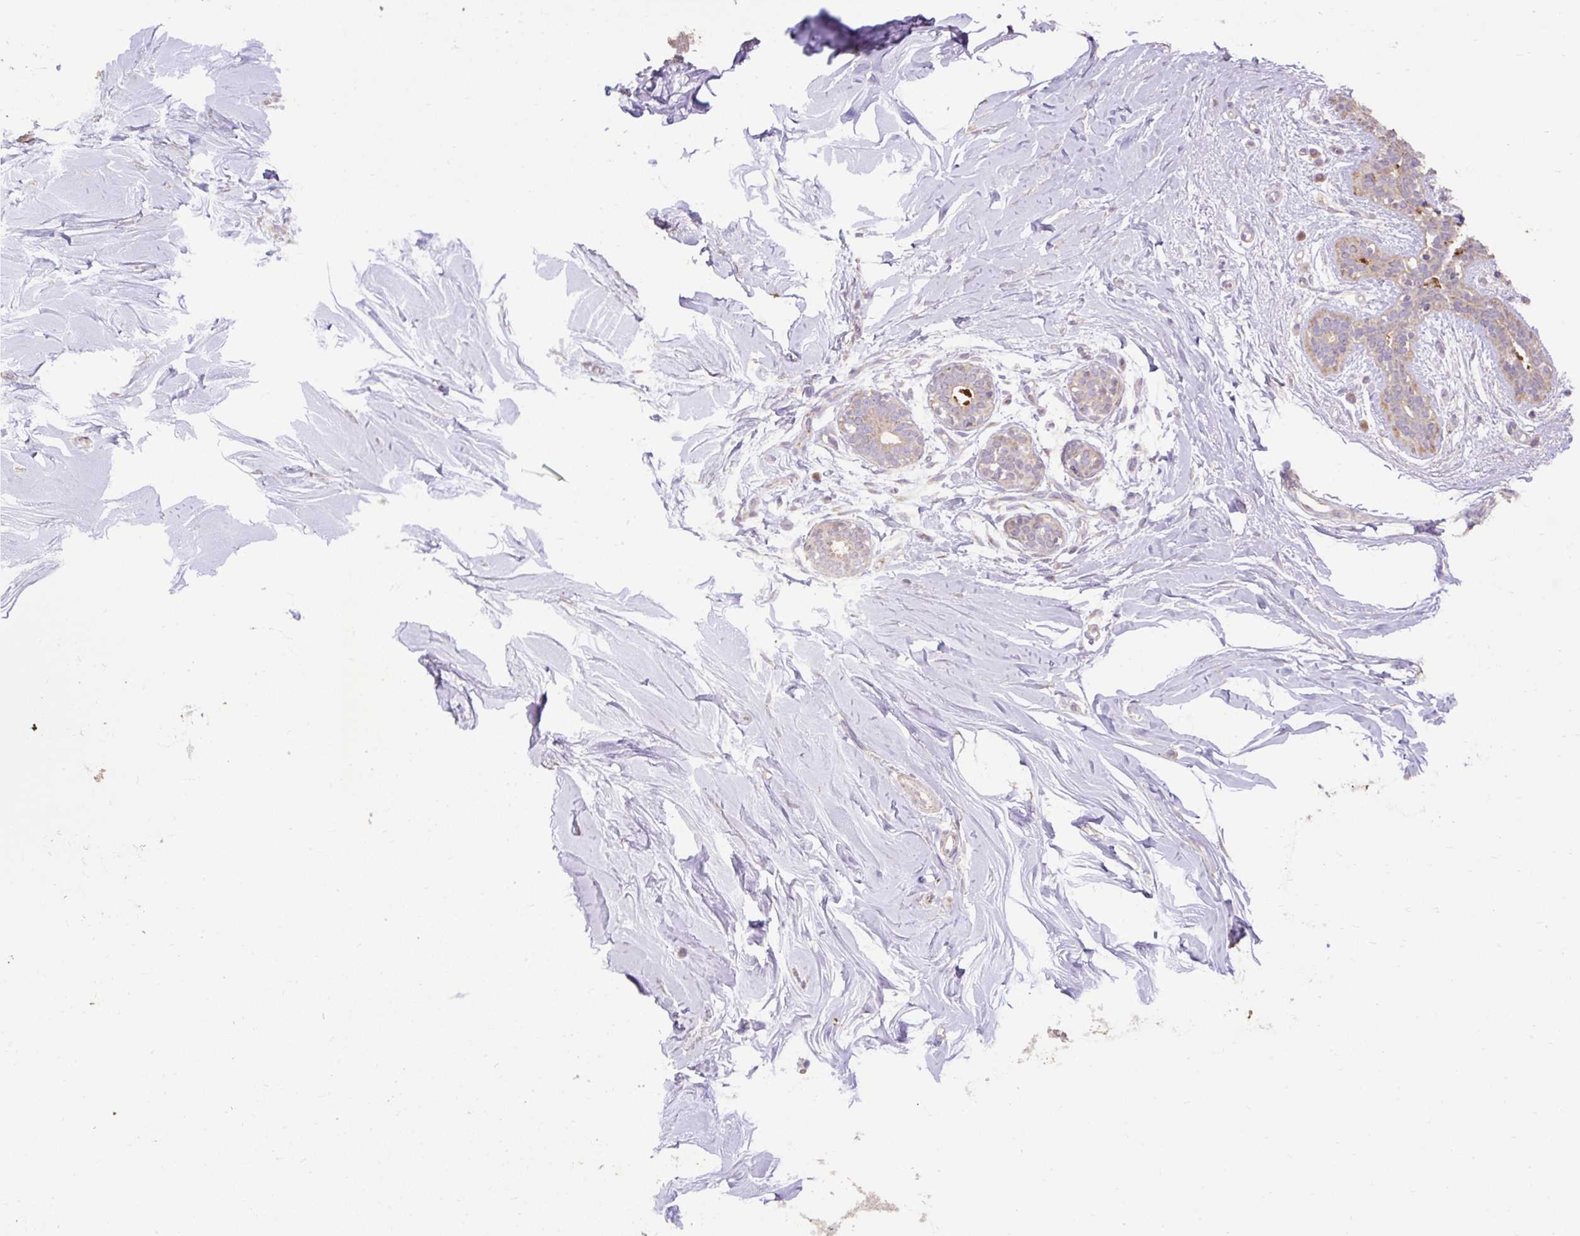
{"staining": {"intensity": "negative", "quantity": "none", "location": "none"}, "tissue": "breast", "cell_type": "Adipocytes", "image_type": "normal", "snomed": [{"axis": "morphology", "description": "Normal tissue, NOS"}, {"axis": "topography", "description": "Breast"}], "caption": "There is no significant positivity in adipocytes of breast. (DAB immunohistochemistry visualized using brightfield microscopy, high magnification).", "gene": "ABR", "patient": {"sex": "female", "age": 27}}